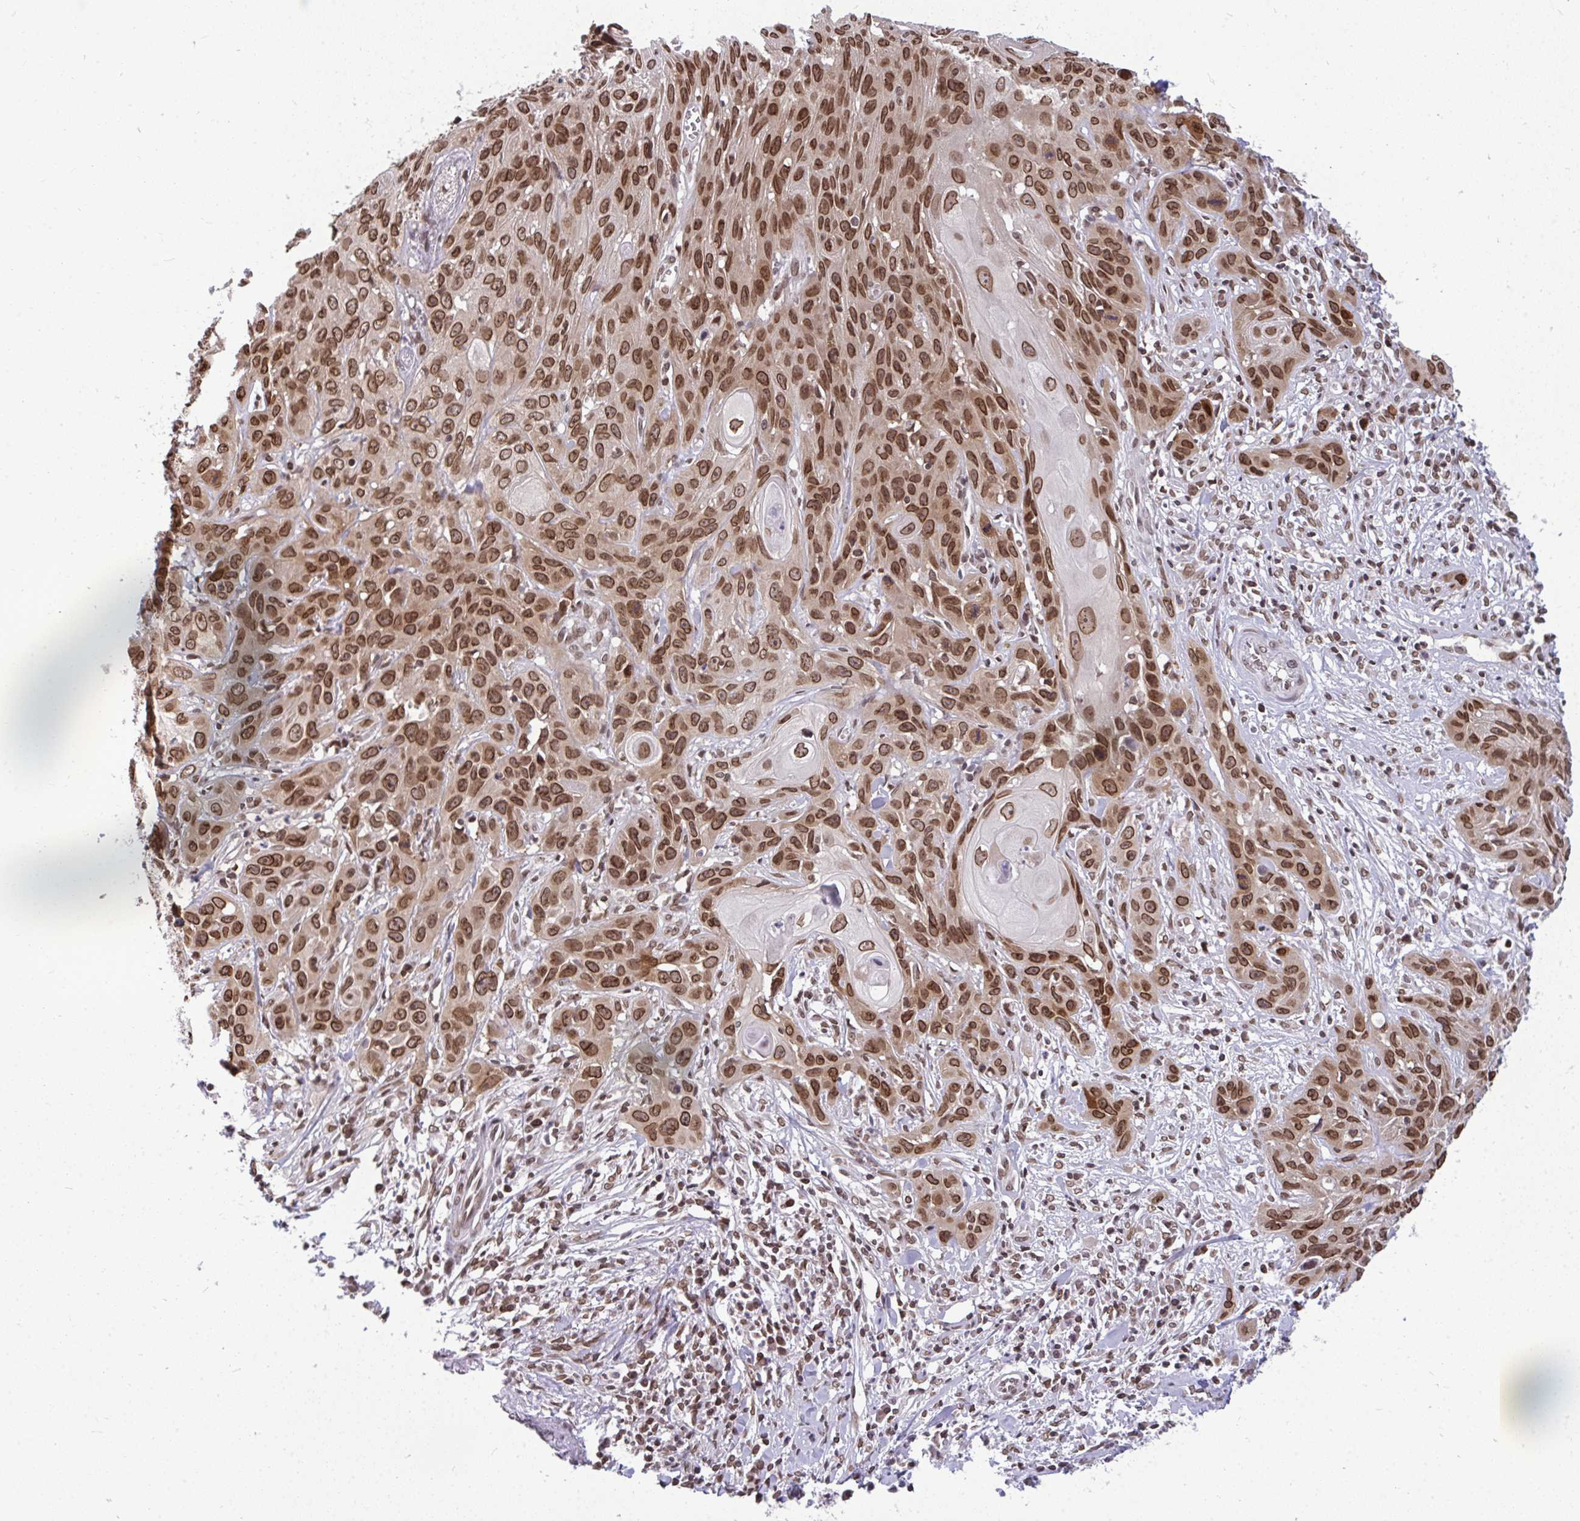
{"staining": {"intensity": "moderate", "quantity": ">75%", "location": "cytoplasmic/membranous,nuclear"}, "tissue": "skin cancer", "cell_type": "Tumor cells", "image_type": "cancer", "snomed": [{"axis": "morphology", "description": "Squamous cell carcinoma, NOS"}, {"axis": "topography", "description": "Skin"}, {"axis": "topography", "description": "Vulva"}], "caption": "A high-resolution micrograph shows immunohistochemistry (IHC) staining of skin cancer, which shows moderate cytoplasmic/membranous and nuclear positivity in about >75% of tumor cells.", "gene": "JPT1", "patient": {"sex": "female", "age": 83}}